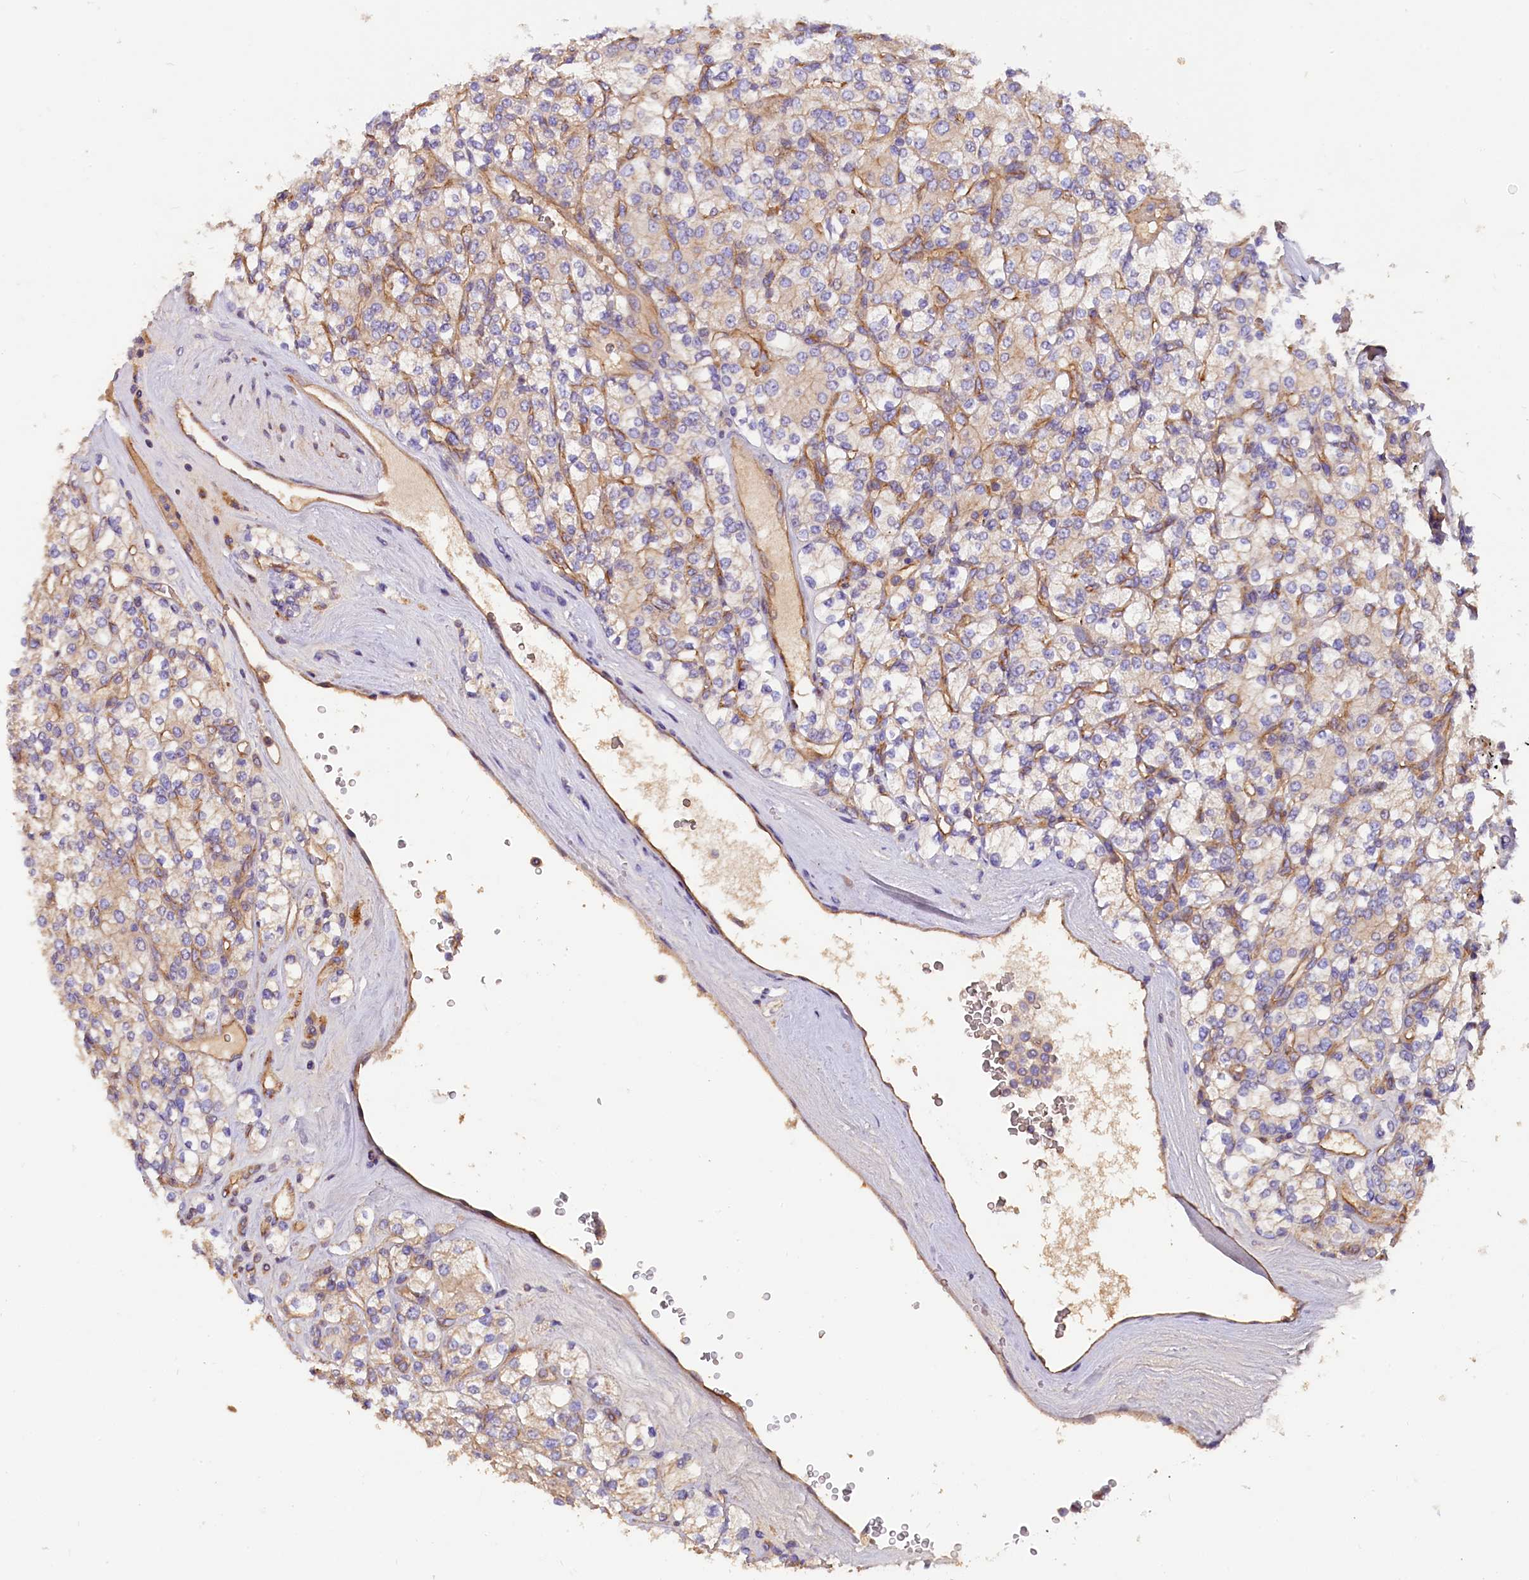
{"staining": {"intensity": "moderate", "quantity": "<25%", "location": "cytoplasmic/membranous"}, "tissue": "renal cancer", "cell_type": "Tumor cells", "image_type": "cancer", "snomed": [{"axis": "morphology", "description": "Adenocarcinoma, NOS"}, {"axis": "topography", "description": "Kidney"}], "caption": "Protein staining reveals moderate cytoplasmic/membranous staining in approximately <25% of tumor cells in adenocarcinoma (renal).", "gene": "ERMARD", "patient": {"sex": "male", "age": 77}}